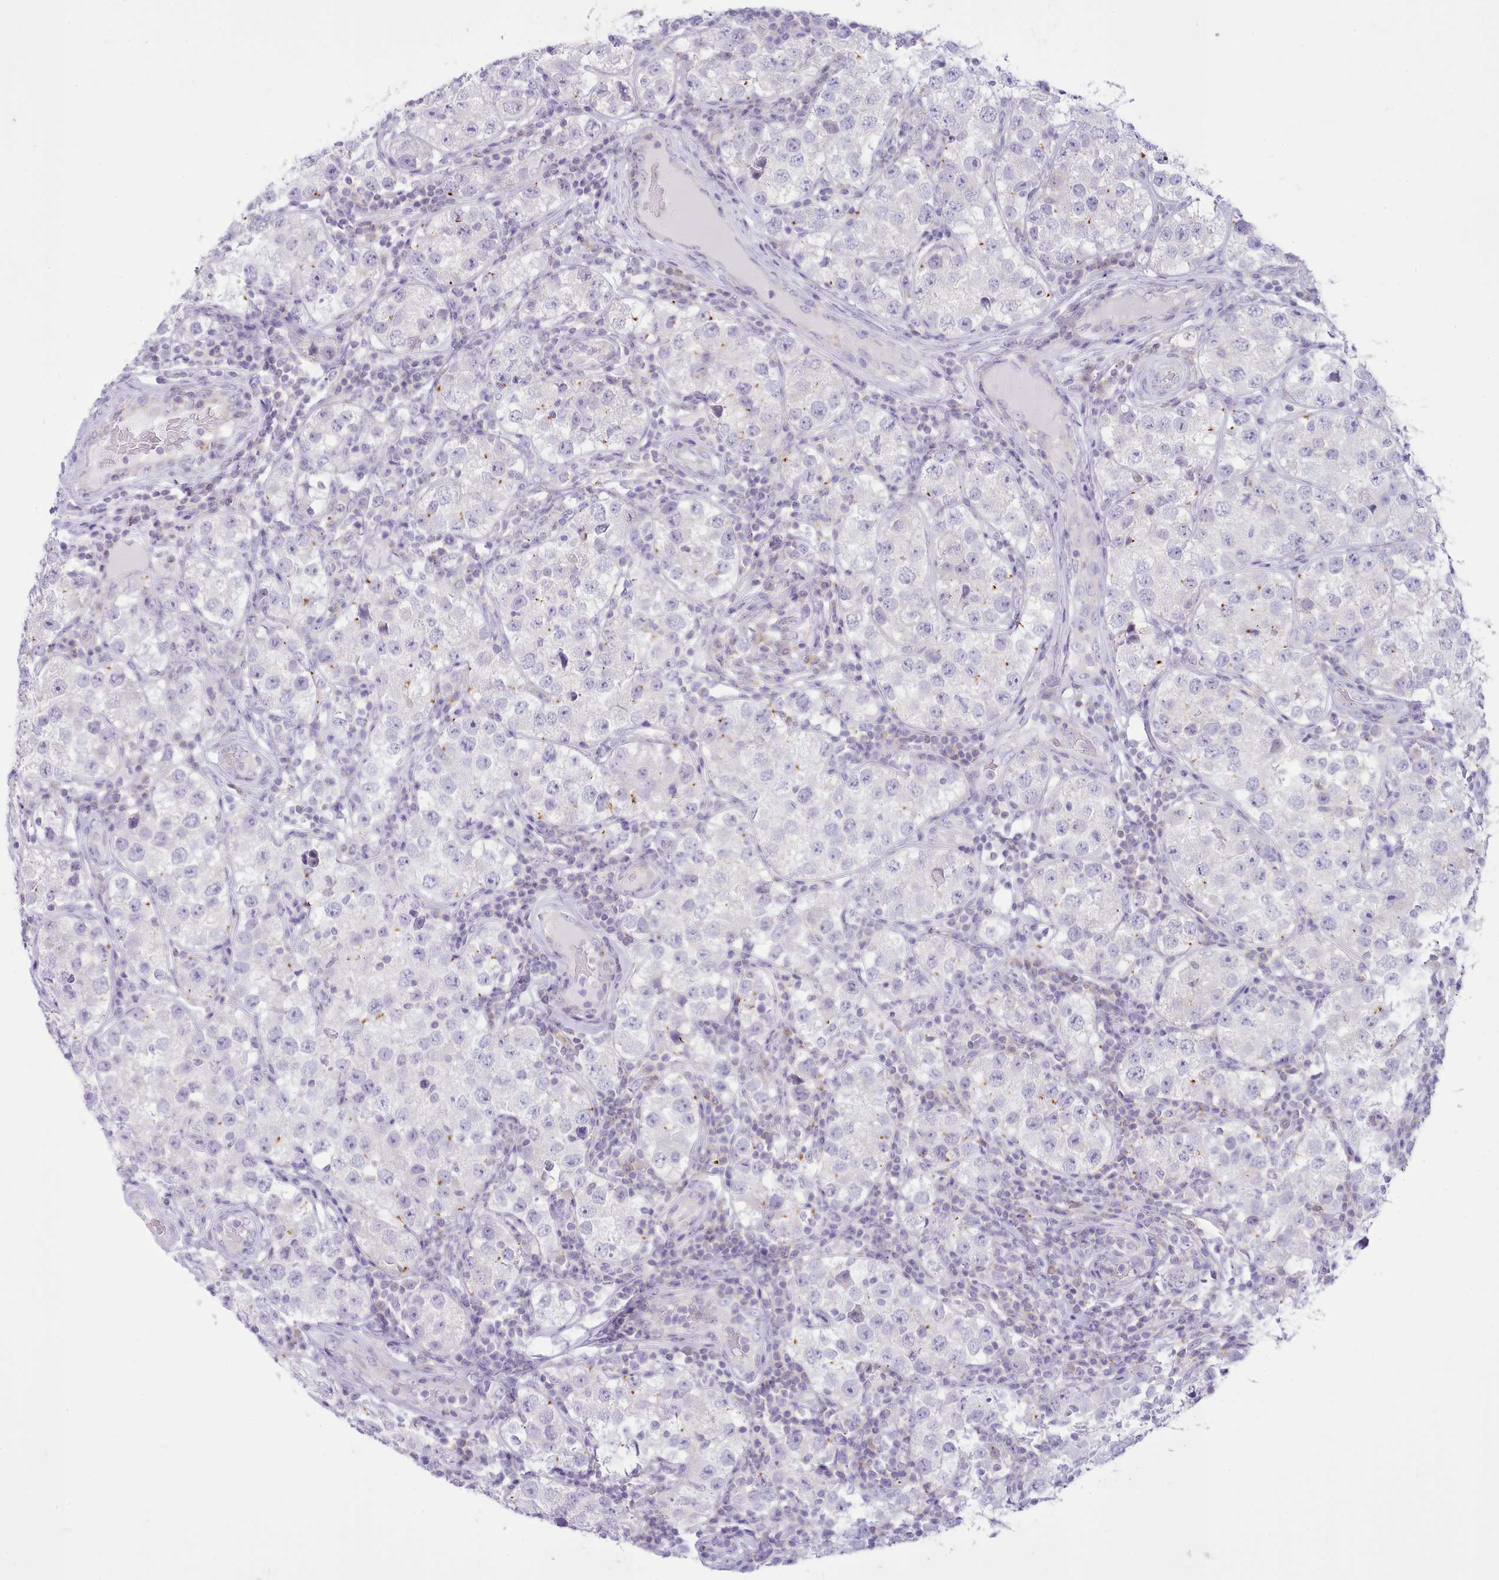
{"staining": {"intensity": "negative", "quantity": "none", "location": "none"}, "tissue": "testis cancer", "cell_type": "Tumor cells", "image_type": "cancer", "snomed": [{"axis": "morphology", "description": "Seminoma, NOS"}, {"axis": "topography", "description": "Testis"}], "caption": "Immunohistochemistry of testis cancer displays no expression in tumor cells.", "gene": "MDFI", "patient": {"sex": "male", "age": 34}}